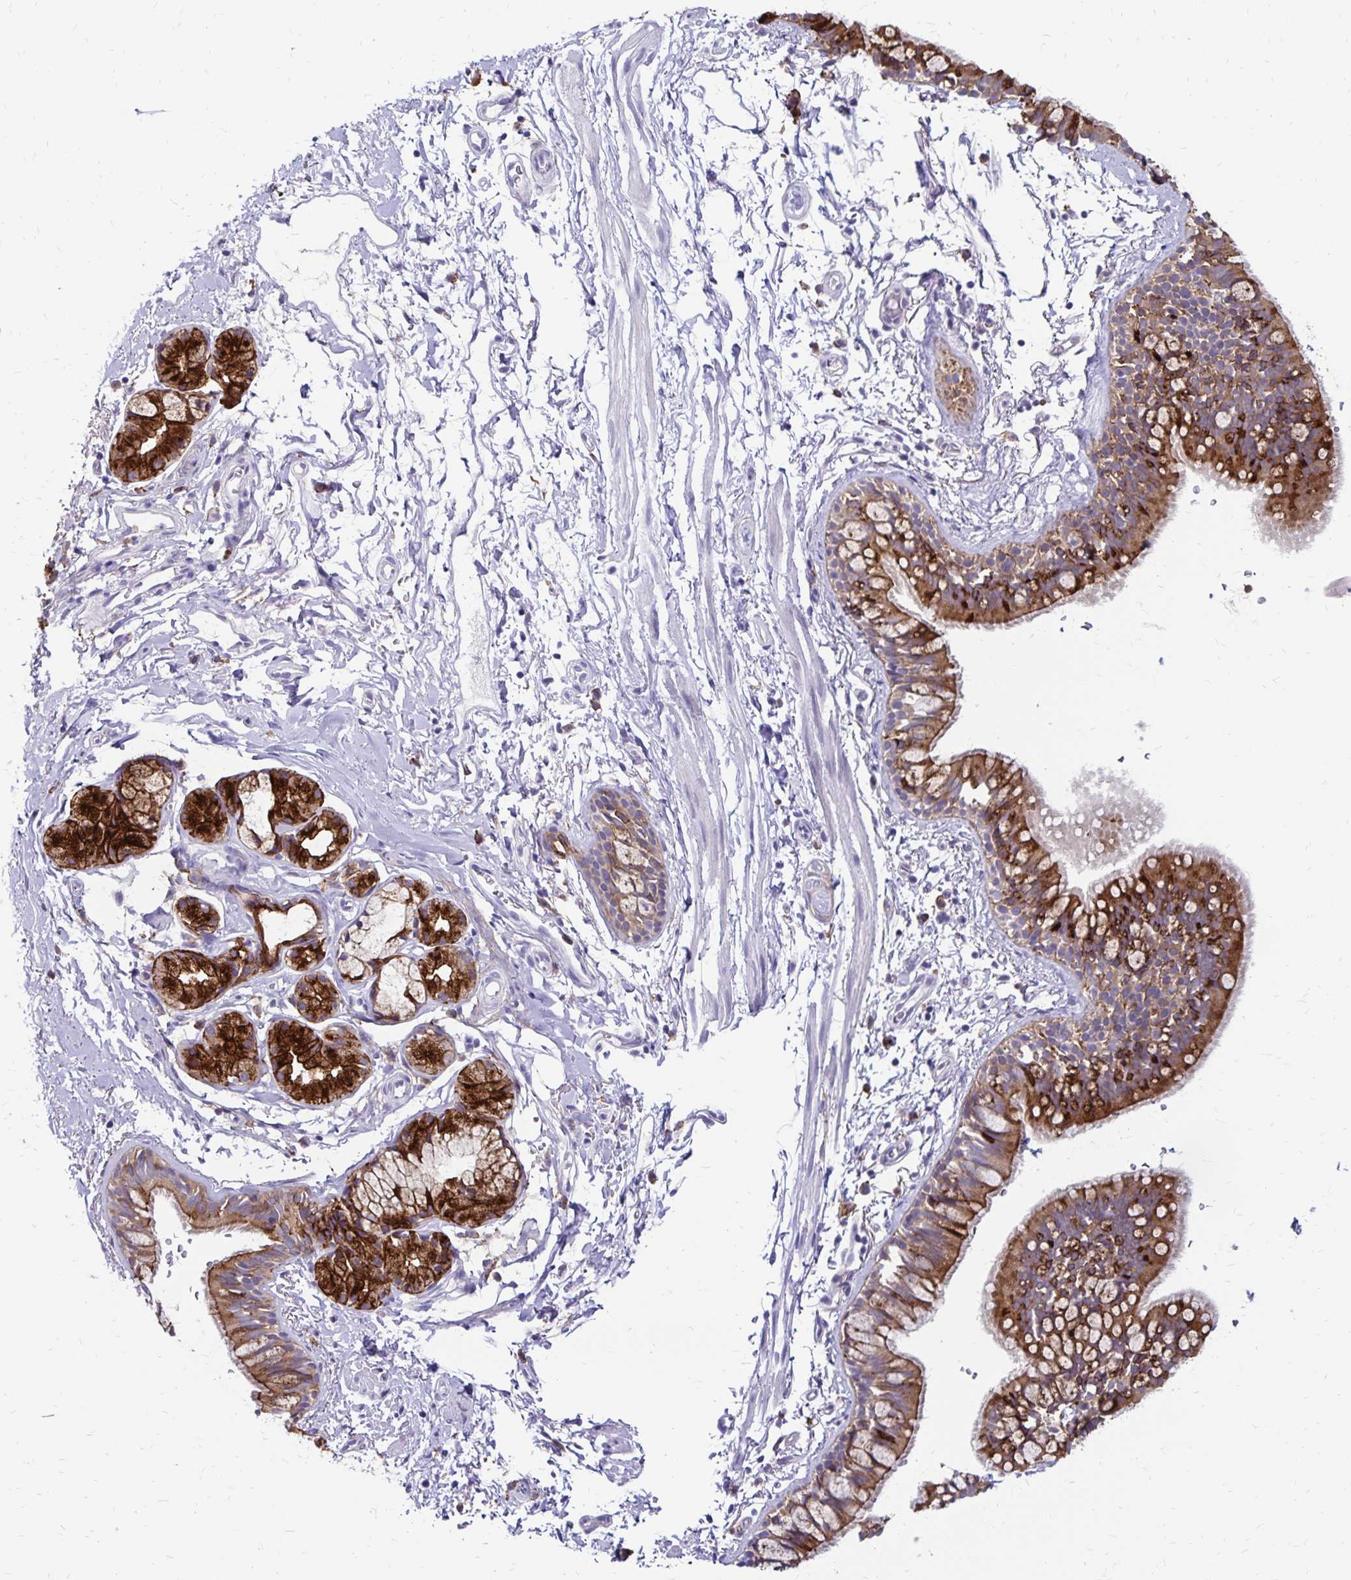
{"staining": {"intensity": "moderate", "quantity": "25%-75%", "location": "cytoplasmic/membranous"}, "tissue": "bronchus", "cell_type": "Respiratory epithelial cells", "image_type": "normal", "snomed": [{"axis": "morphology", "description": "Normal tissue, NOS"}, {"axis": "topography", "description": "Lymph node"}, {"axis": "topography", "description": "Cartilage tissue"}, {"axis": "topography", "description": "Bronchus"}], "caption": "Protein expression analysis of normal bronchus shows moderate cytoplasmic/membranous staining in about 25%-75% of respiratory epithelial cells. The protein is stained brown, and the nuclei are stained in blue (DAB (3,3'-diaminobenzidine) IHC with brightfield microscopy, high magnification).", "gene": "TNS3", "patient": {"sex": "female", "age": 70}}